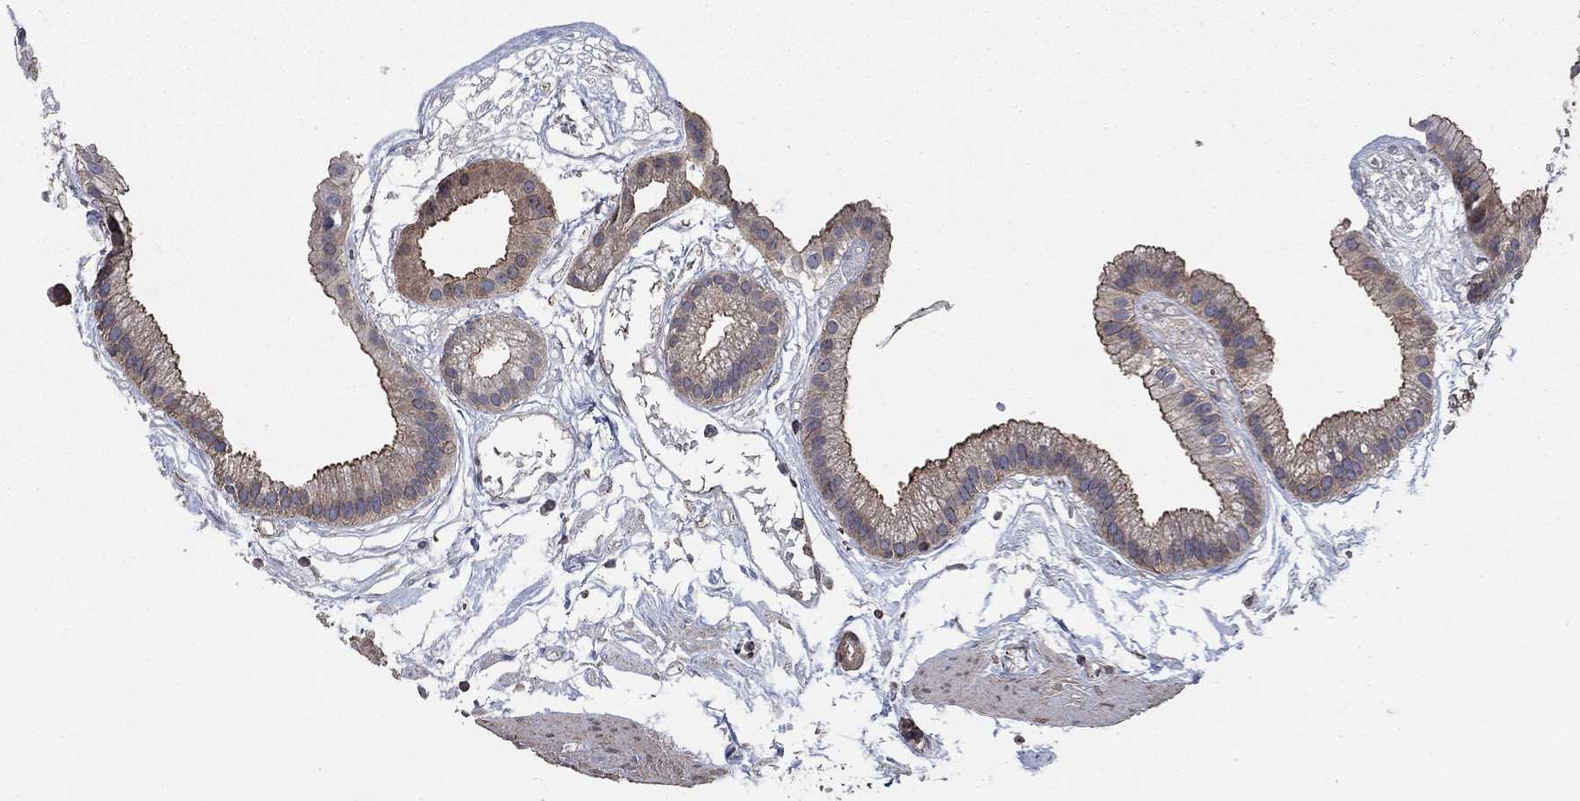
{"staining": {"intensity": "moderate", "quantity": "25%-75%", "location": "cytoplasmic/membranous"}, "tissue": "gallbladder", "cell_type": "Glandular cells", "image_type": "normal", "snomed": [{"axis": "morphology", "description": "Normal tissue, NOS"}, {"axis": "topography", "description": "Gallbladder"}], "caption": "The photomicrograph demonstrates staining of normal gallbladder, revealing moderate cytoplasmic/membranous protein staining (brown color) within glandular cells.", "gene": "PDE3A", "patient": {"sex": "female", "age": 45}}